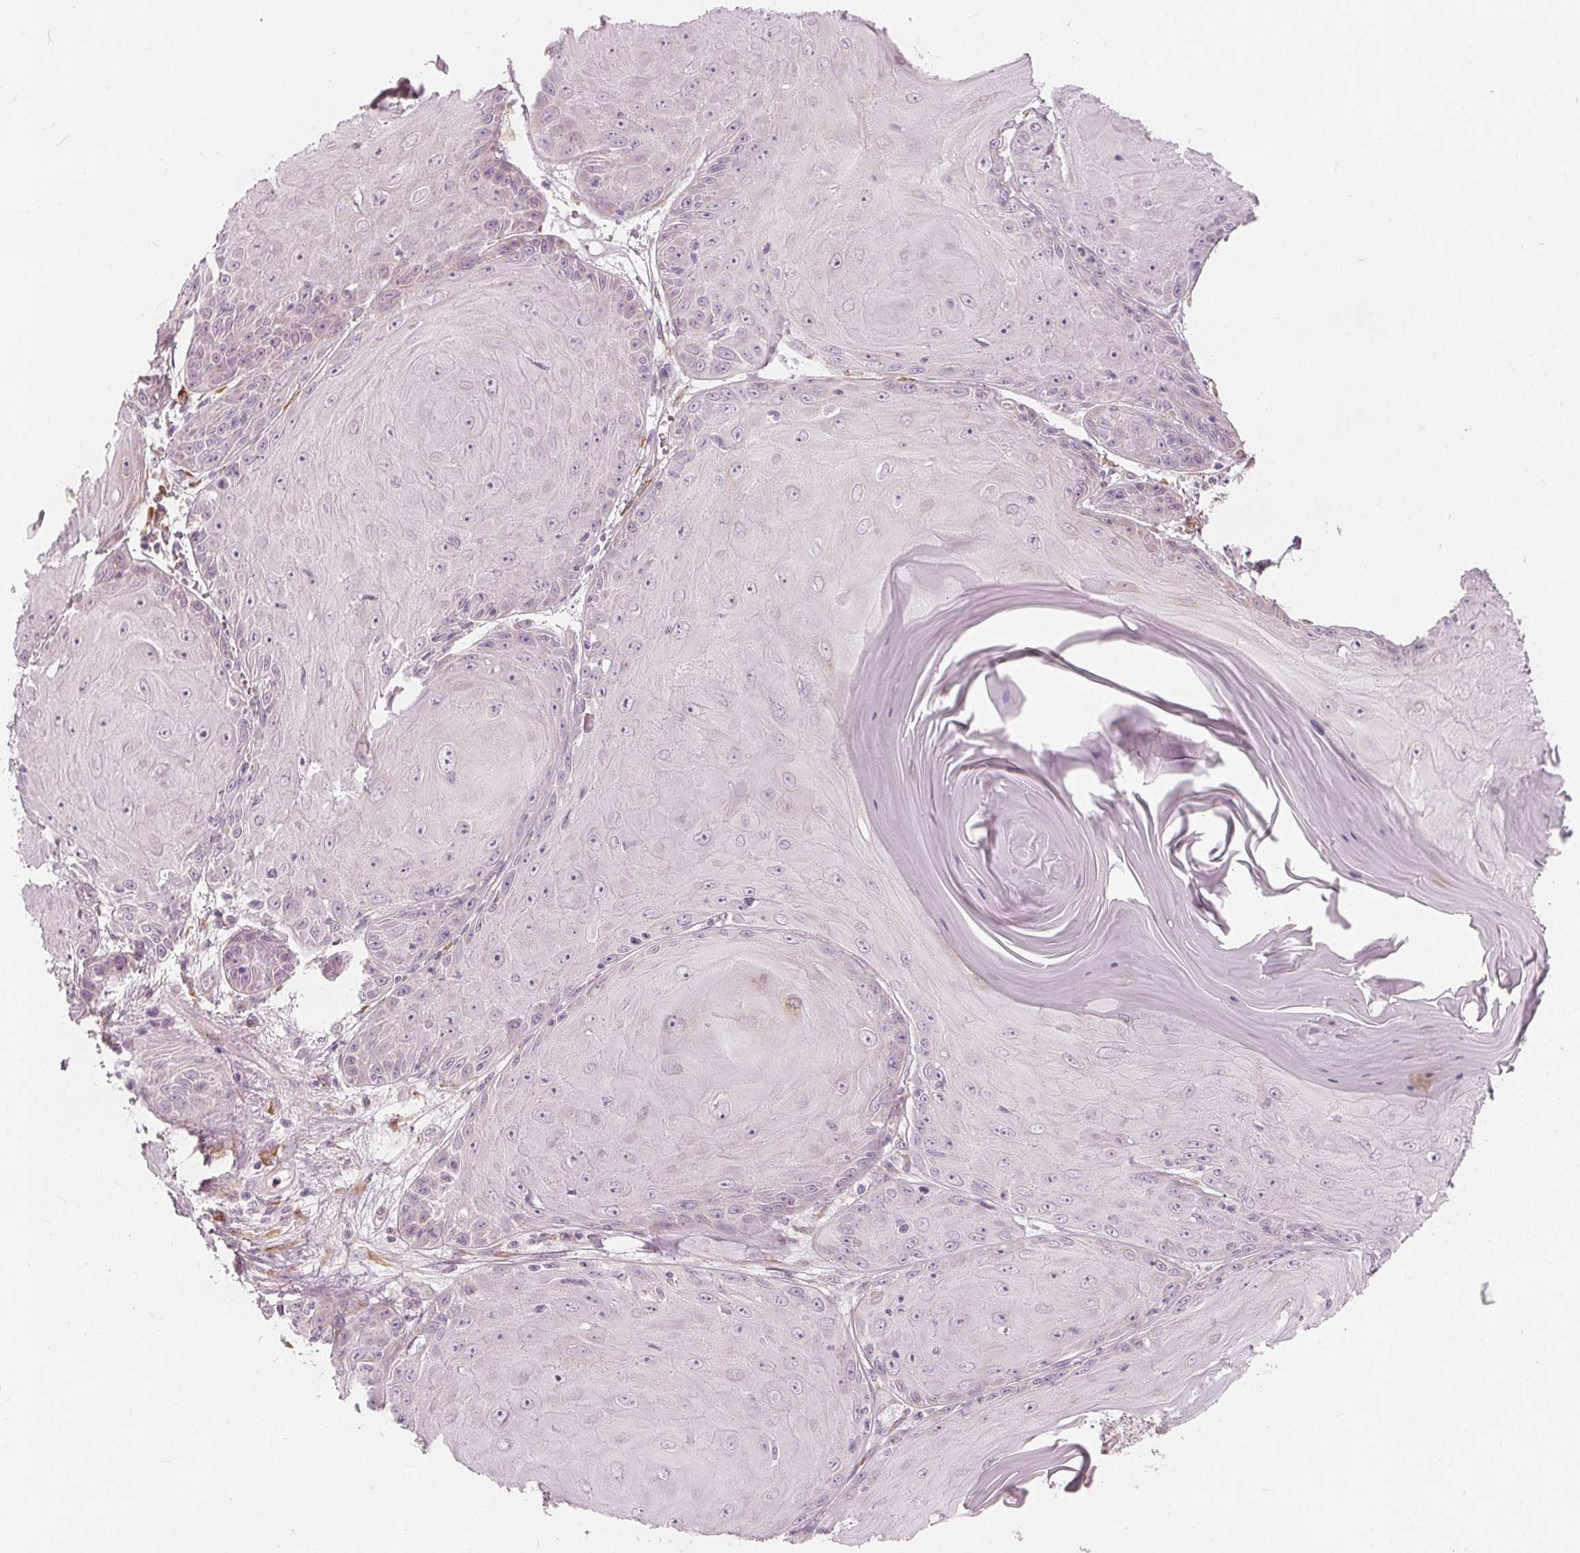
{"staining": {"intensity": "negative", "quantity": "none", "location": "none"}, "tissue": "skin cancer", "cell_type": "Tumor cells", "image_type": "cancer", "snomed": [{"axis": "morphology", "description": "Squamous cell carcinoma, NOS"}, {"axis": "topography", "description": "Skin"}, {"axis": "topography", "description": "Vulva"}], "caption": "IHC micrograph of neoplastic tissue: skin squamous cell carcinoma stained with DAB (3,3'-diaminobenzidine) displays no significant protein staining in tumor cells. Brightfield microscopy of immunohistochemistry stained with DAB (3,3'-diaminobenzidine) (brown) and hematoxylin (blue), captured at high magnification.", "gene": "BRSK1", "patient": {"sex": "female", "age": 85}}